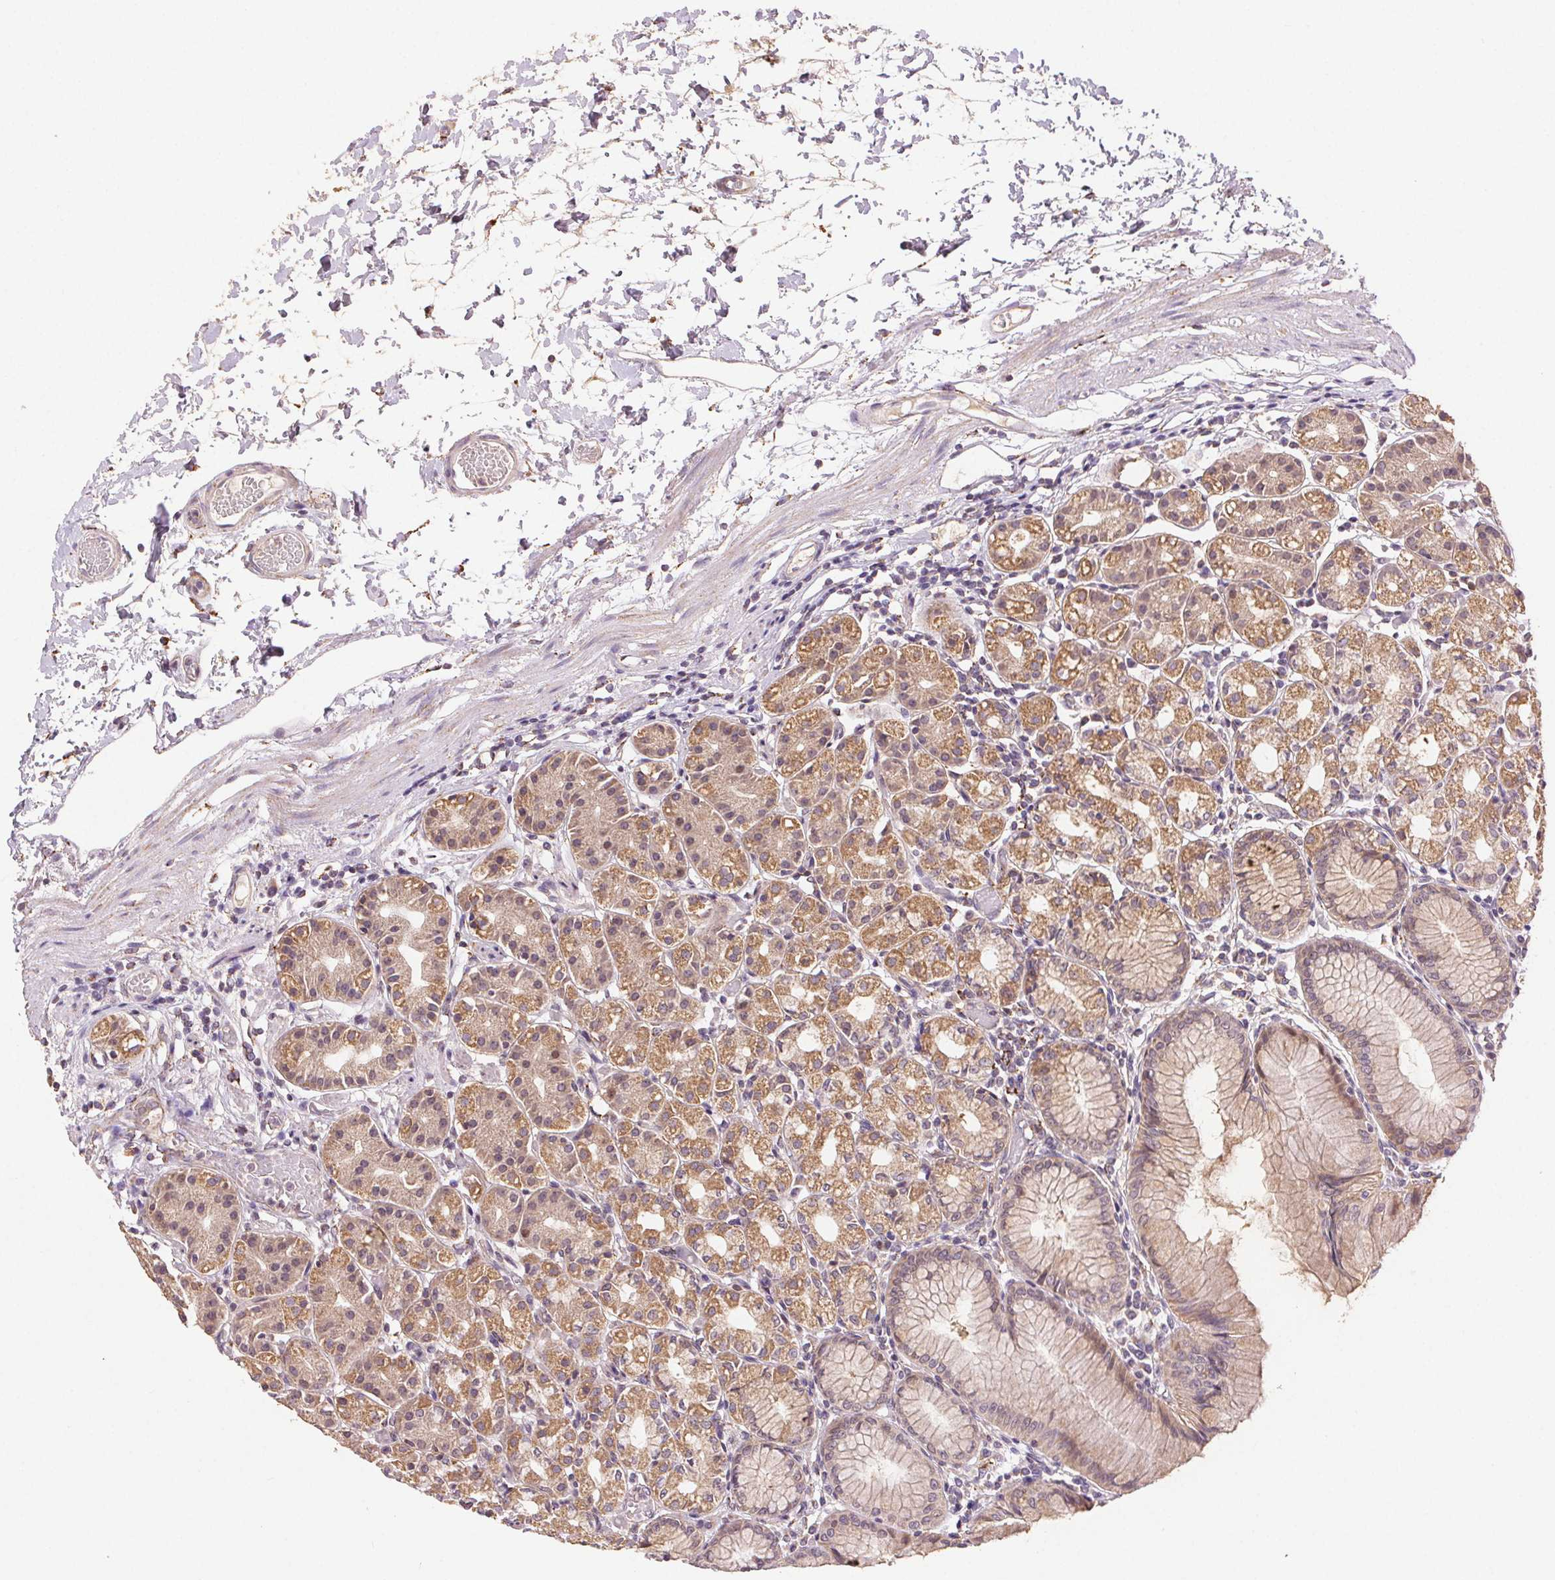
{"staining": {"intensity": "moderate", "quantity": ">75%", "location": "cytoplasmic/membranous"}, "tissue": "stomach", "cell_type": "Glandular cells", "image_type": "normal", "snomed": [{"axis": "morphology", "description": "Normal tissue, NOS"}, {"axis": "topography", "description": "Stomach"}], "caption": "Immunohistochemical staining of benign human stomach shows >75% levels of moderate cytoplasmic/membranous protein positivity in approximately >75% of glandular cells.", "gene": "FNBP1L", "patient": {"sex": "female", "age": 57}}